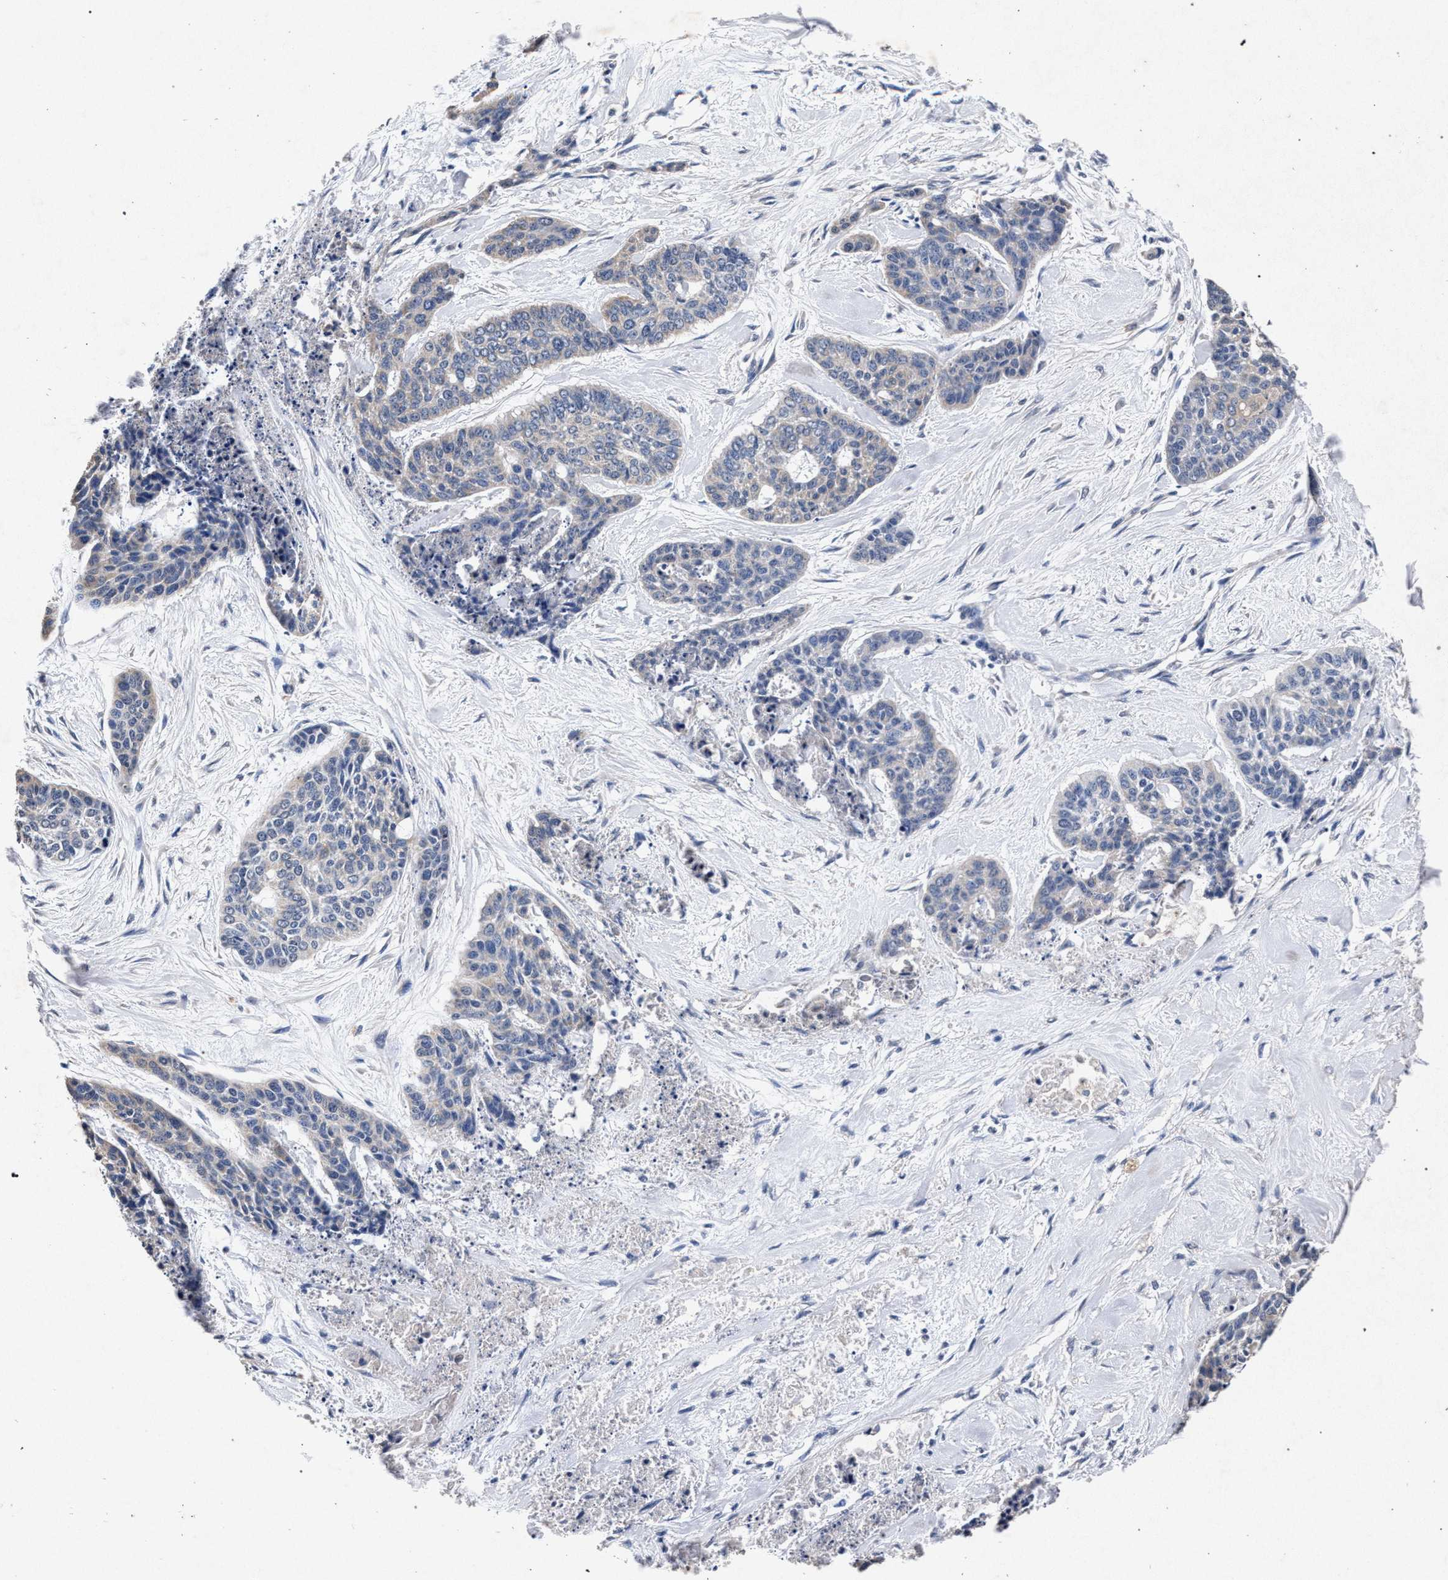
{"staining": {"intensity": "negative", "quantity": "none", "location": "none"}, "tissue": "skin cancer", "cell_type": "Tumor cells", "image_type": "cancer", "snomed": [{"axis": "morphology", "description": "Basal cell carcinoma"}, {"axis": "topography", "description": "Skin"}], "caption": "Human skin basal cell carcinoma stained for a protein using immunohistochemistry reveals no positivity in tumor cells.", "gene": "ATP1A2", "patient": {"sex": "female", "age": 64}}